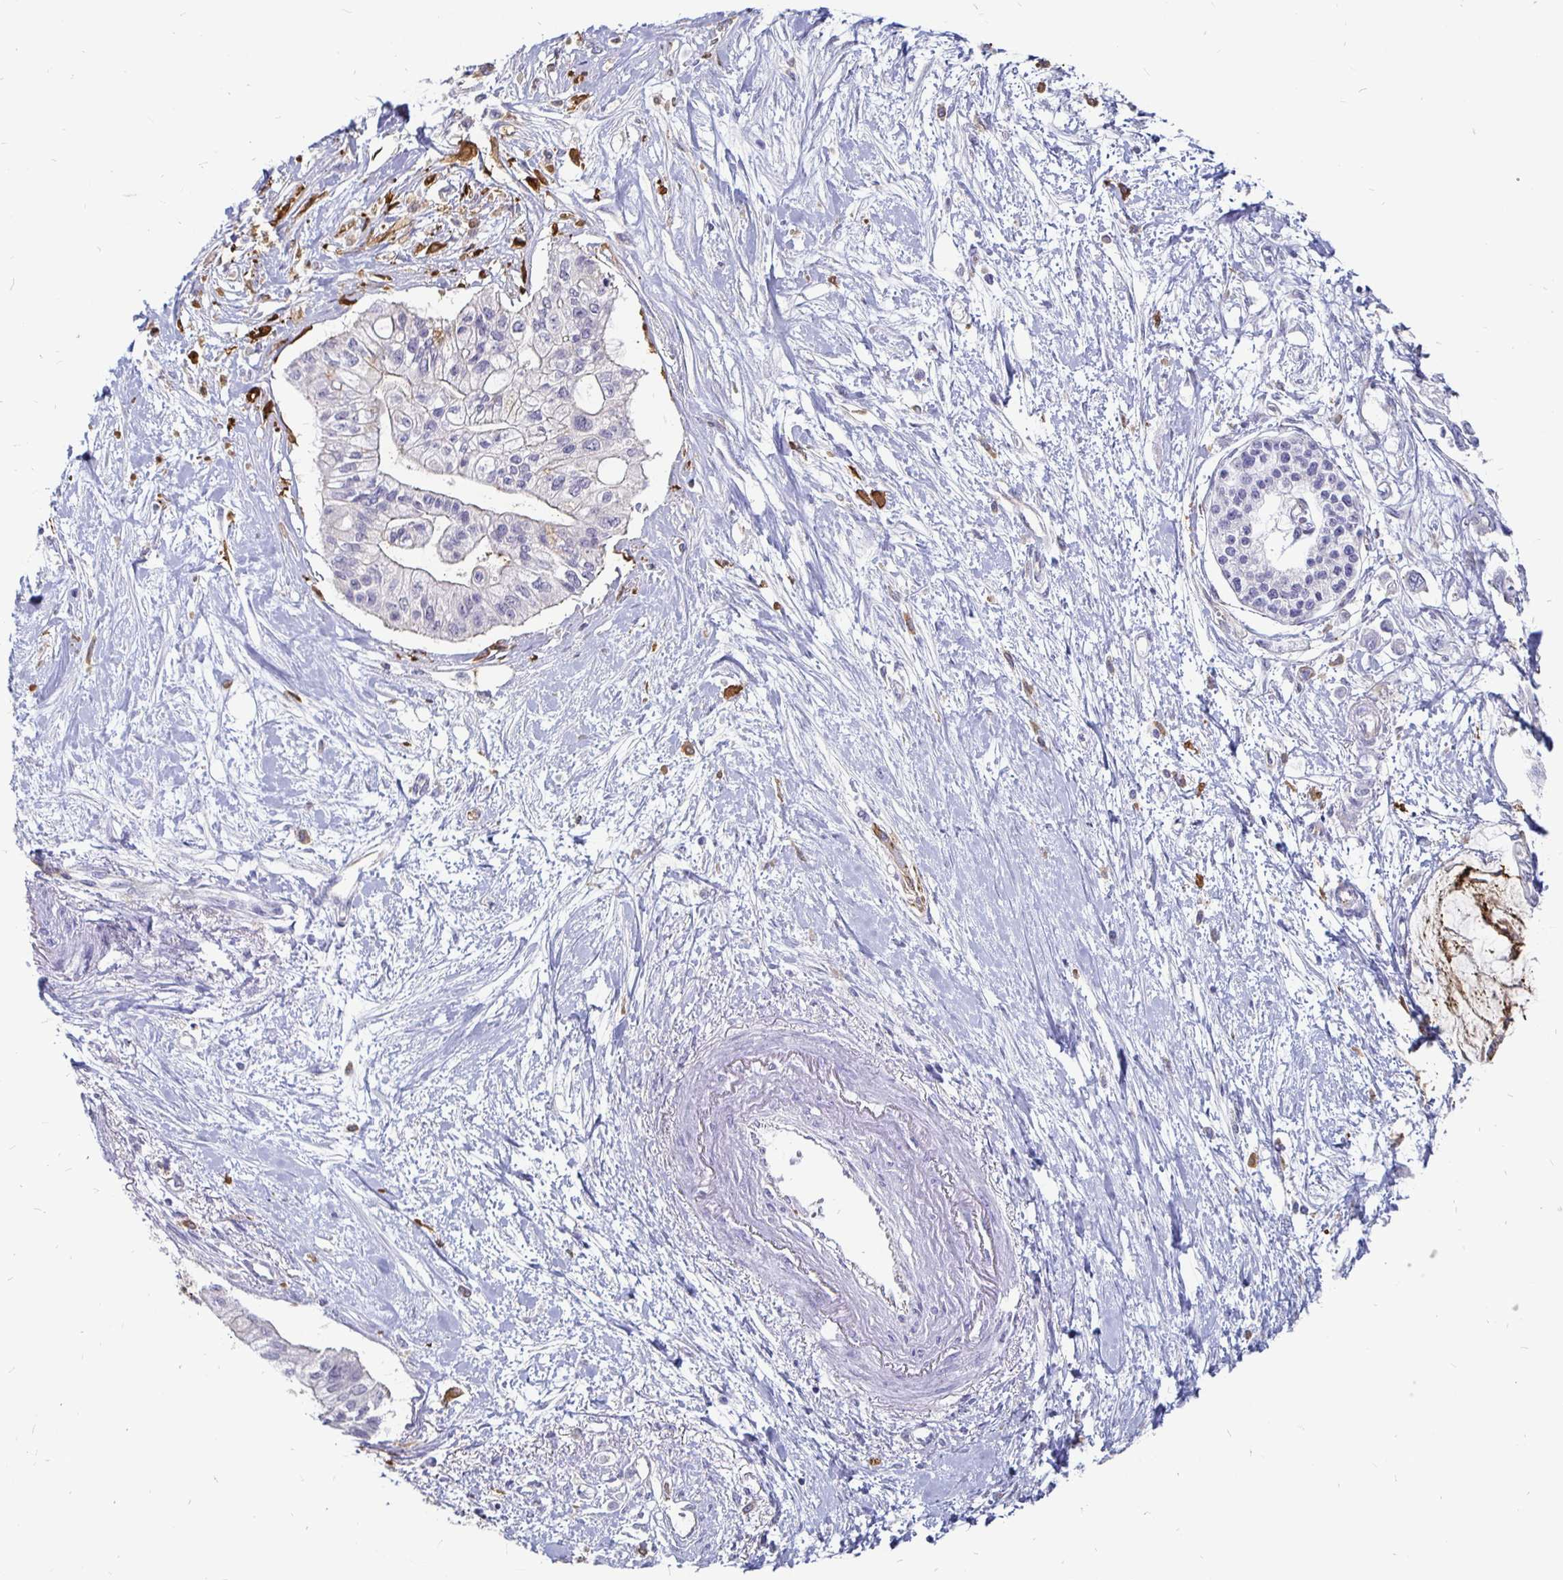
{"staining": {"intensity": "negative", "quantity": "none", "location": "none"}, "tissue": "pancreatic cancer", "cell_type": "Tumor cells", "image_type": "cancer", "snomed": [{"axis": "morphology", "description": "Adenocarcinoma, NOS"}, {"axis": "topography", "description": "Pancreas"}], "caption": "Protein analysis of pancreatic cancer reveals no significant staining in tumor cells.", "gene": "CCDC85A", "patient": {"sex": "female", "age": 77}}